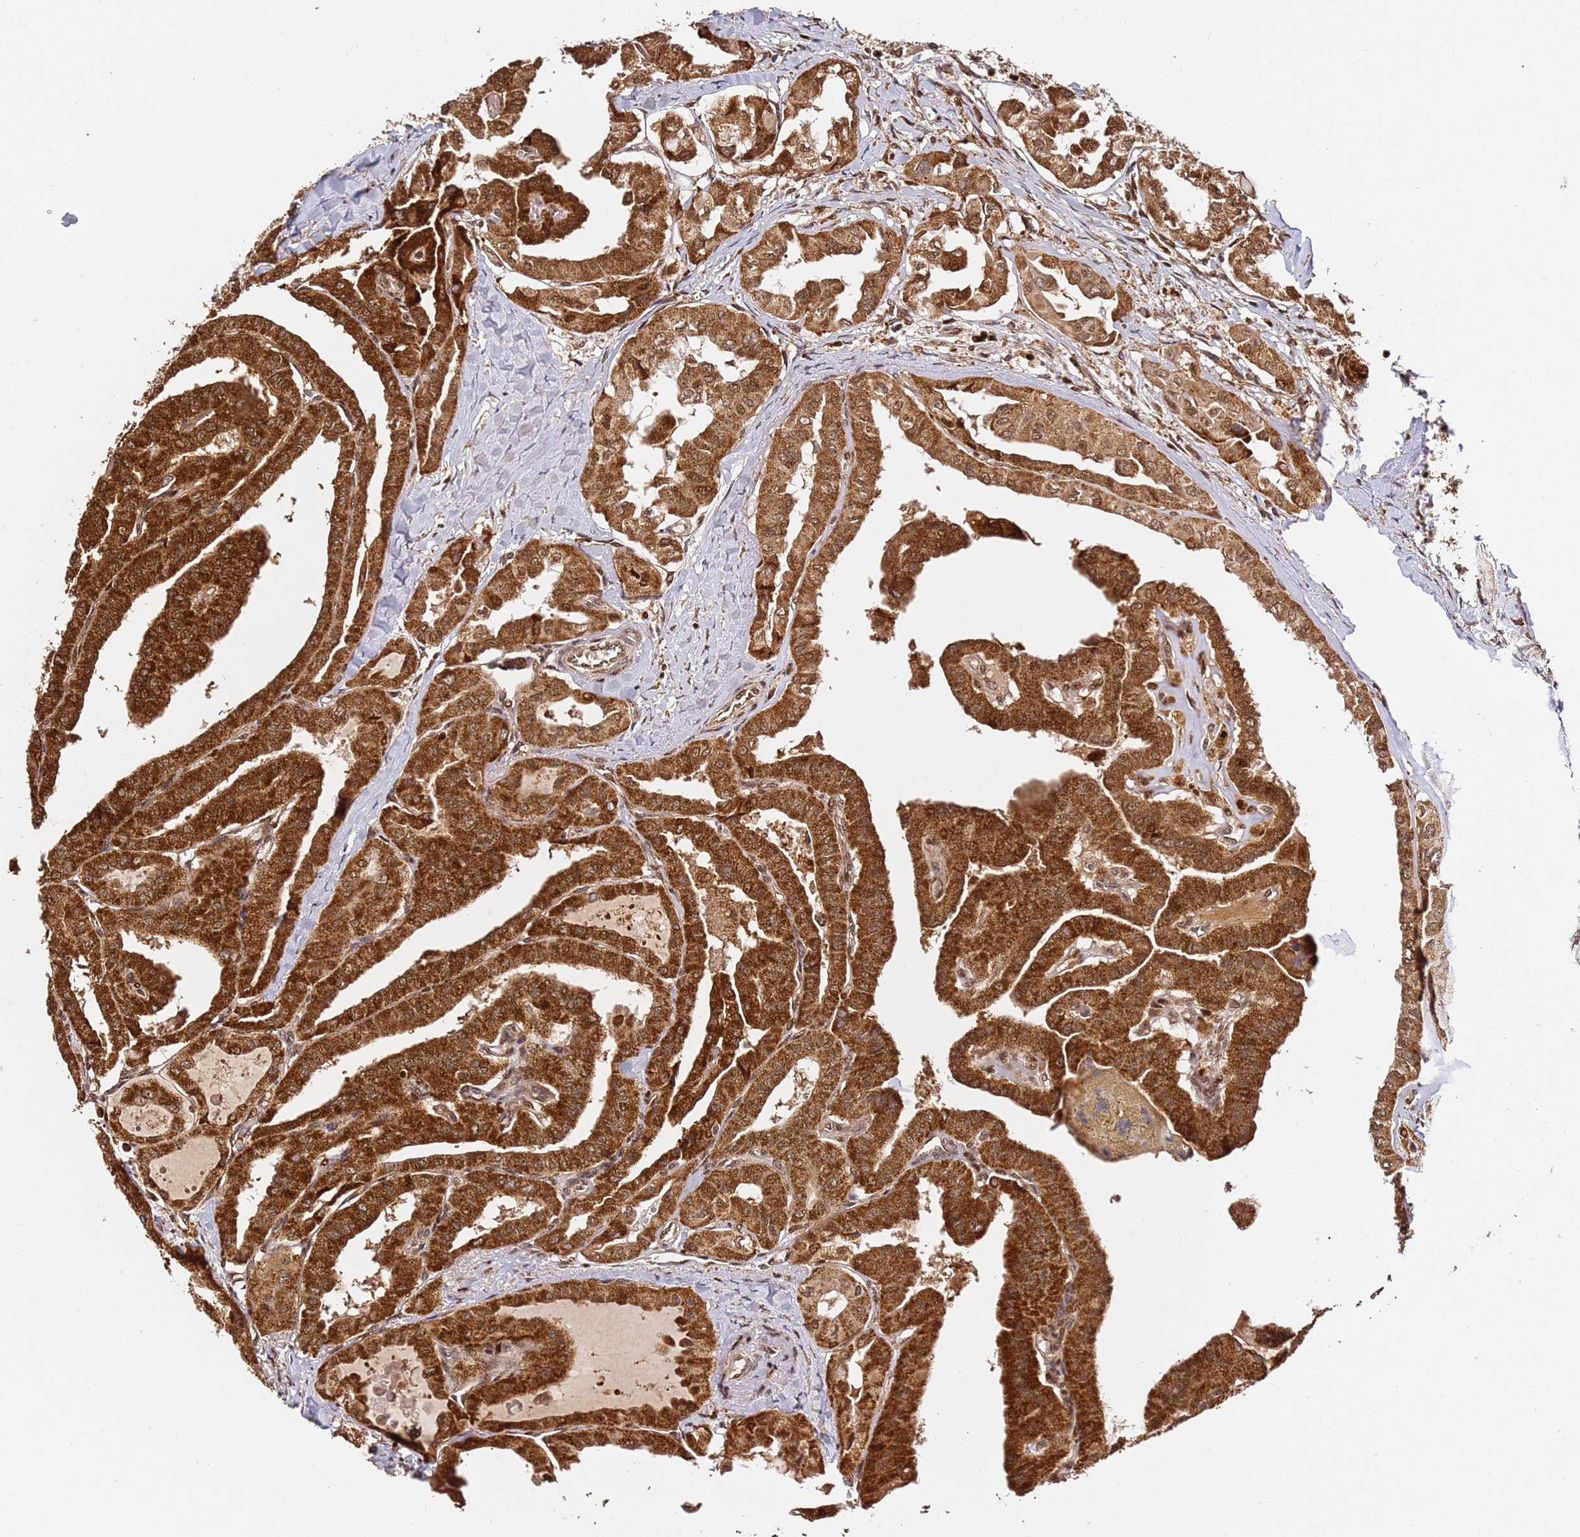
{"staining": {"intensity": "strong", "quantity": ">75%", "location": "cytoplasmic/membranous,nuclear"}, "tissue": "thyroid cancer", "cell_type": "Tumor cells", "image_type": "cancer", "snomed": [{"axis": "morphology", "description": "Papillary adenocarcinoma, NOS"}, {"axis": "topography", "description": "Thyroid gland"}], "caption": "The histopathology image demonstrates a brown stain indicating the presence of a protein in the cytoplasmic/membranous and nuclear of tumor cells in thyroid cancer.", "gene": "SMOX", "patient": {"sex": "female", "age": 59}}